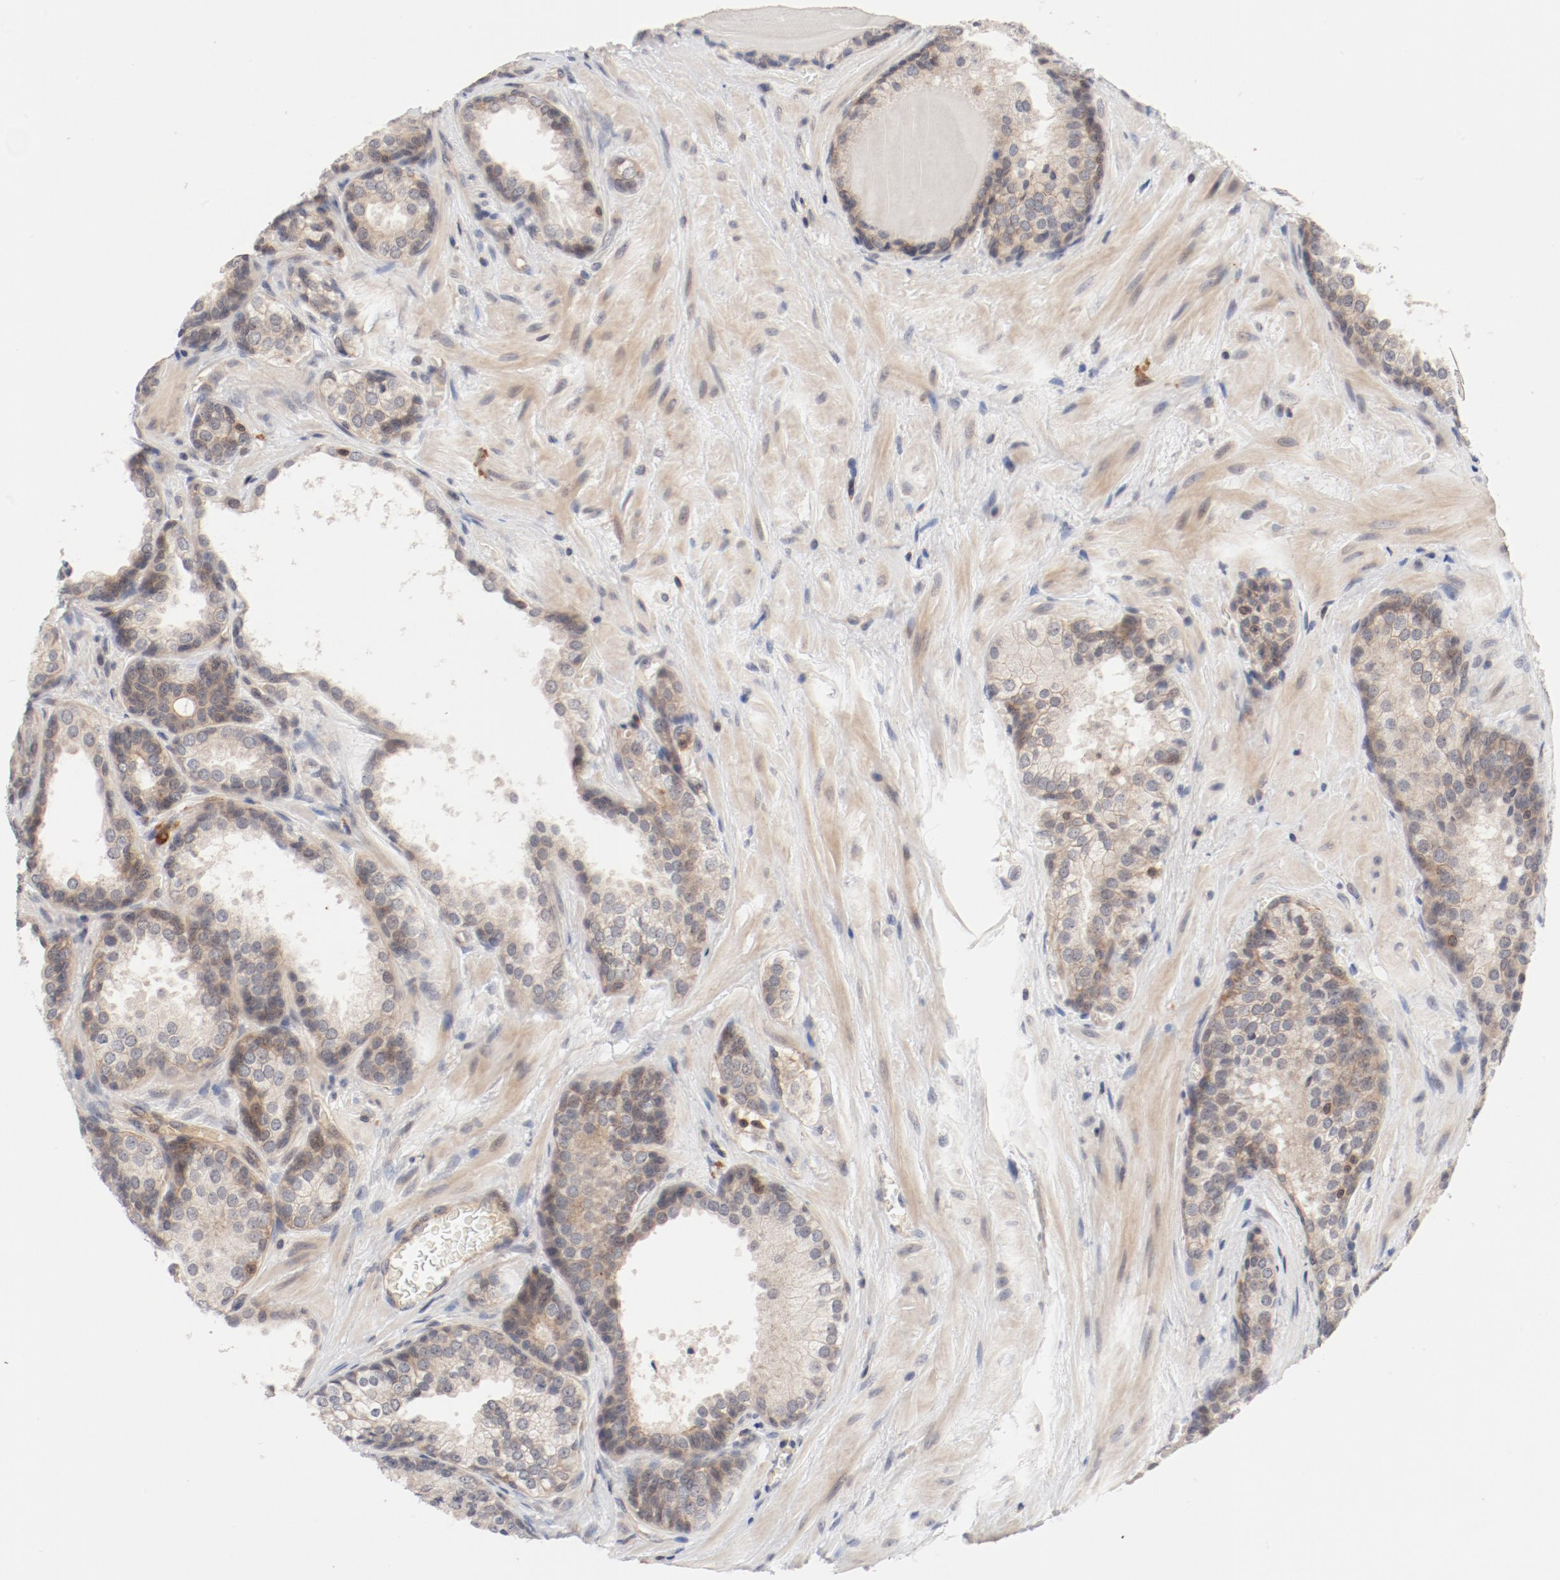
{"staining": {"intensity": "weak", "quantity": "25%-75%", "location": "cytoplasmic/membranous"}, "tissue": "prostate cancer", "cell_type": "Tumor cells", "image_type": "cancer", "snomed": [{"axis": "morphology", "description": "Adenocarcinoma, High grade"}, {"axis": "topography", "description": "Prostate"}], "caption": "A micrograph showing weak cytoplasmic/membranous positivity in about 25%-75% of tumor cells in prostate cancer, as visualized by brown immunohistochemical staining.", "gene": "ZNF267", "patient": {"sex": "male", "age": 70}}